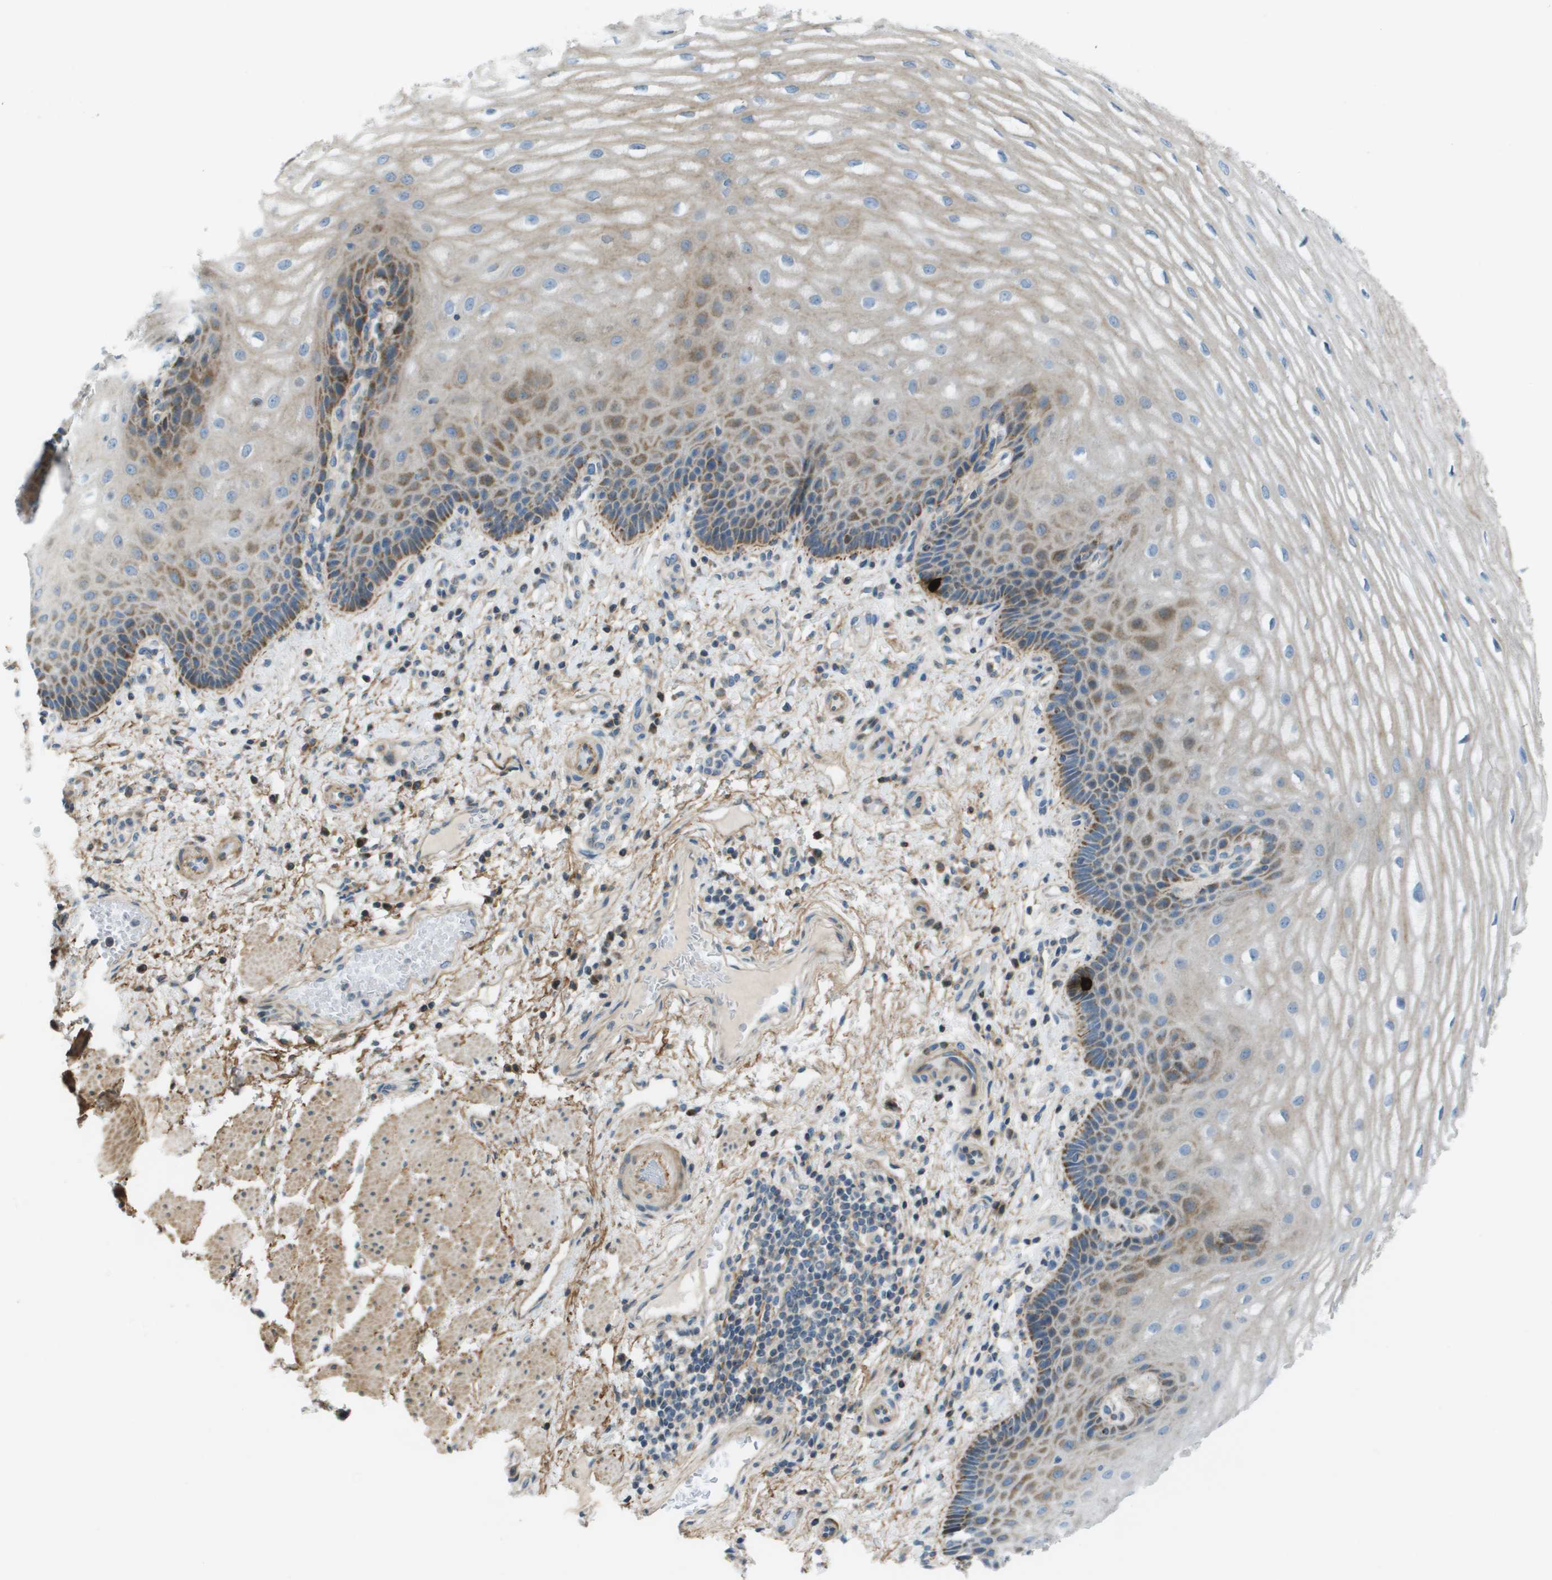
{"staining": {"intensity": "moderate", "quantity": "25%-75%", "location": "cytoplasmic/membranous"}, "tissue": "esophagus", "cell_type": "Squamous epithelial cells", "image_type": "normal", "snomed": [{"axis": "morphology", "description": "Normal tissue, NOS"}, {"axis": "topography", "description": "Esophagus"}], "caption": "Human esophagus stained with a protein marker shows moderate staining in squamous epithelial cells.", "gene": "GALNT6", "patient": {"sex": "male", "age": 54}}